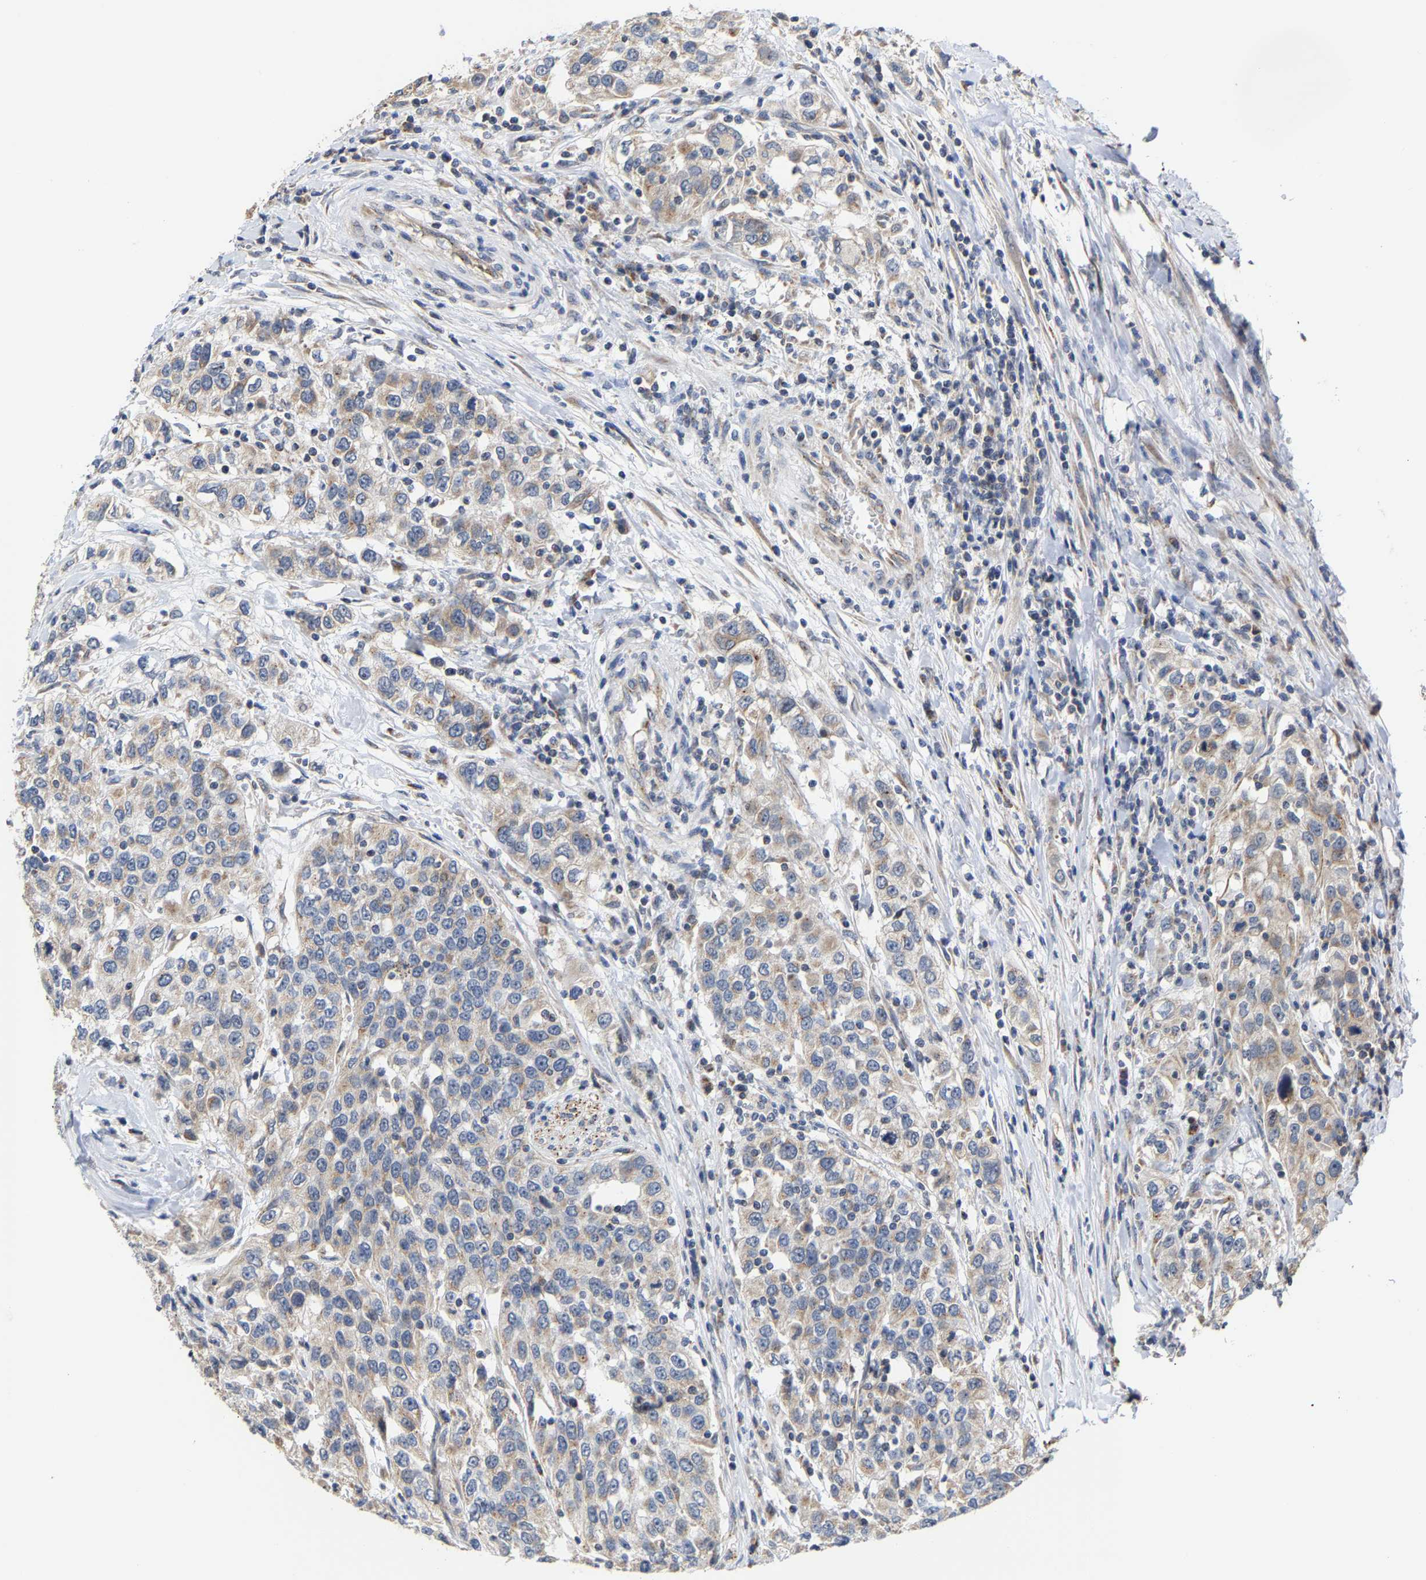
{"staining": {"intensity": "weak", "quantity": ">75%", "location": "cytoplasmic/membranous"}, "tissue": "urothelial cancer", "cell_type": "Tumor cells", "image_type": "cancer", "snomed": [{"axis": "morphology", "description": "Urothelial carcinoma, High grade"}, {"axis": "topography", "description": "Urinary bladder"}], "caption": "IHC histopathology image of urothelial cancer stained for a protein (brown), which reveals low levels of weak cytoplasmic/membranous positivity in about >75% of tumor cells.", "gene": "PCNT", "patient": {"sex": "female", "age": 80}}